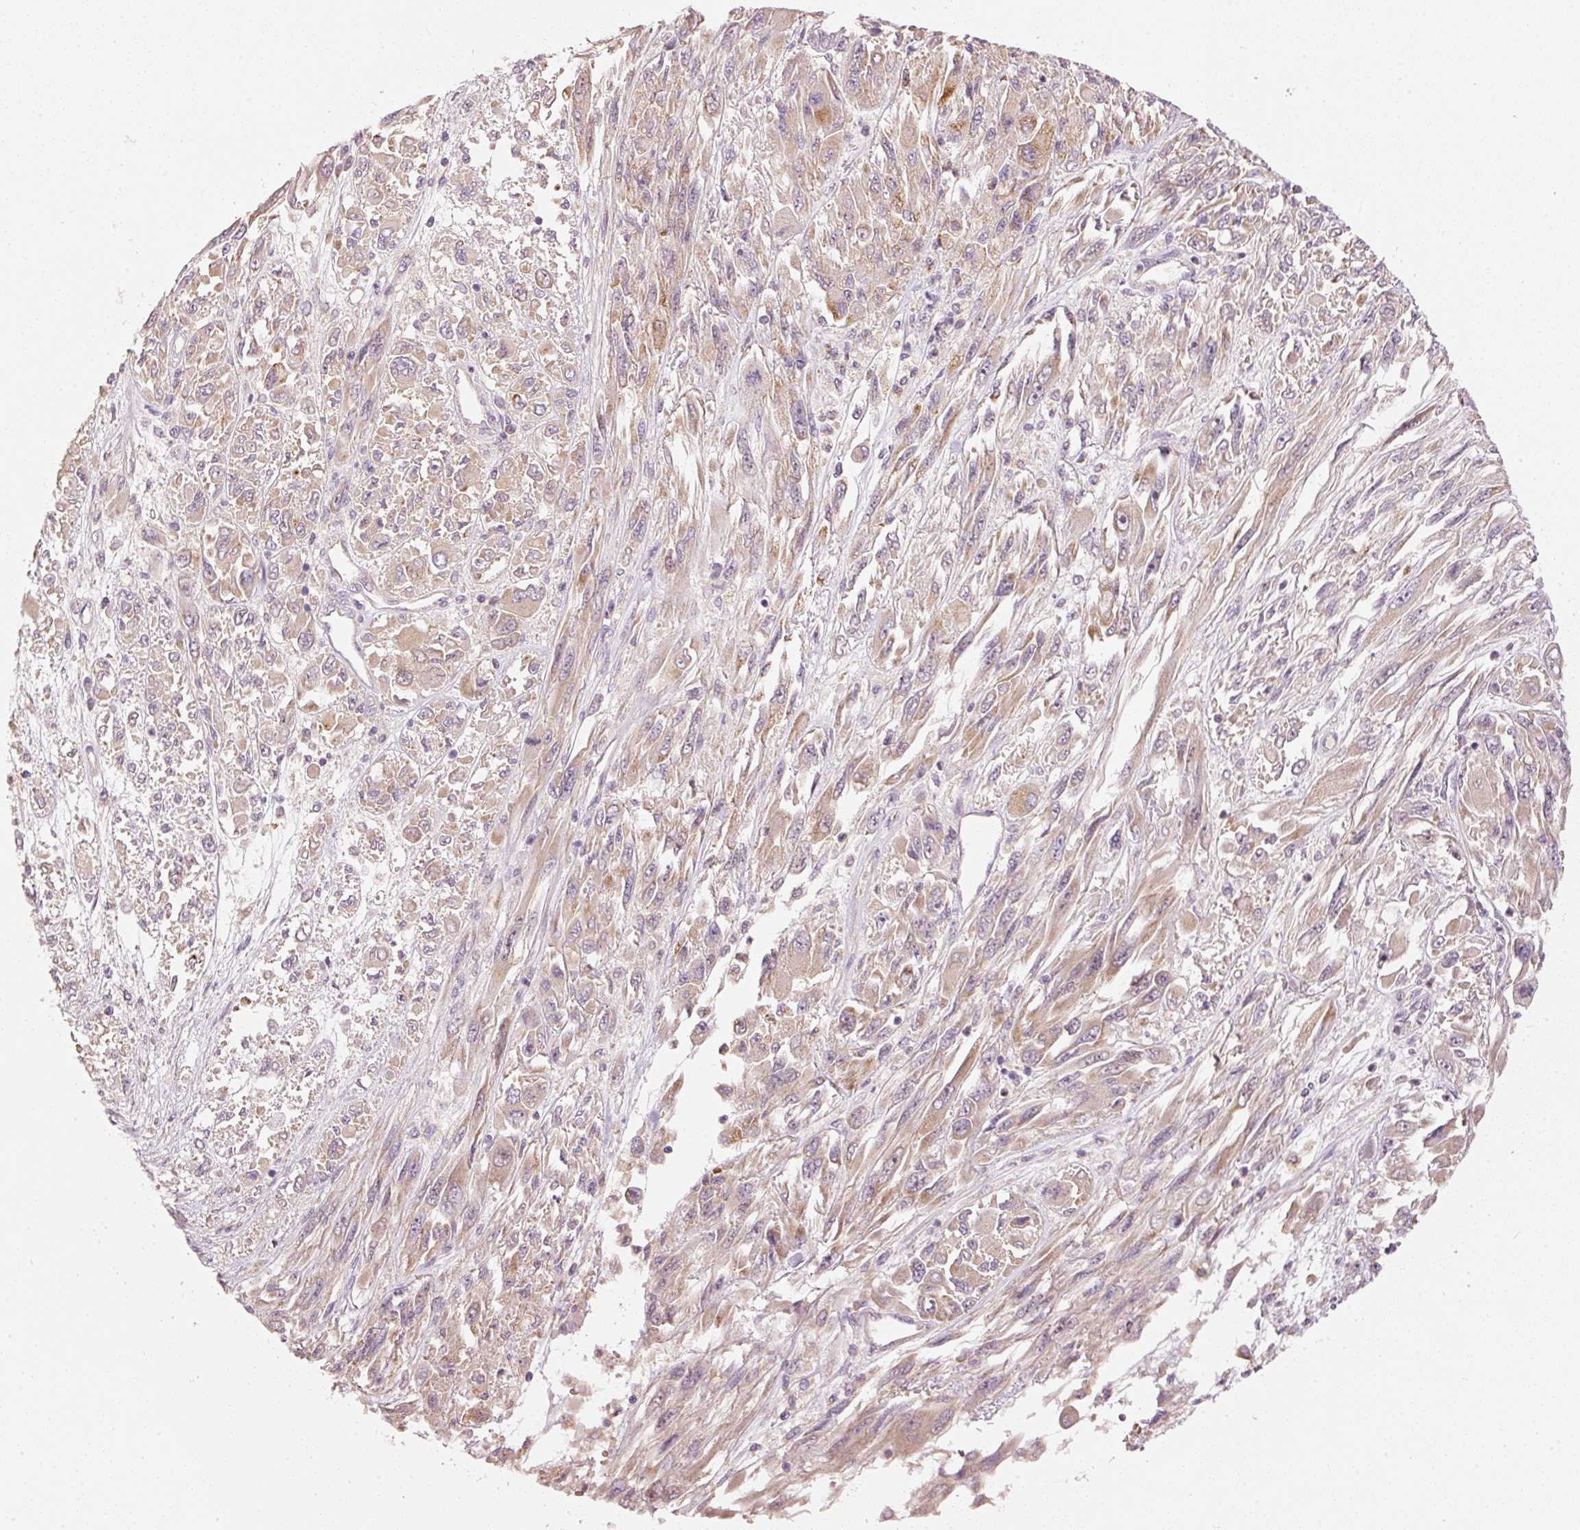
{"staining": {"intensity": "weak", "quantity": ">75%", "location": "cytoplasmic/membranous"}, "tissue": "melanoma", "cell_type": "Tumor cells", "image_type": "cancer", "snomed": [{"axis": "morphology", "description": "Malignant melanoma, NOS"}, {"axis": "topography", "description": "Skin"}], "caption": "Immunohistochemical staining of malignant melanoma demonstrates low levels of weak cytoplasmic/membranous staining in about >75% of tumor cells.", "gene": "KLHL21", "patient": {"sex": "female", "age": 91}}